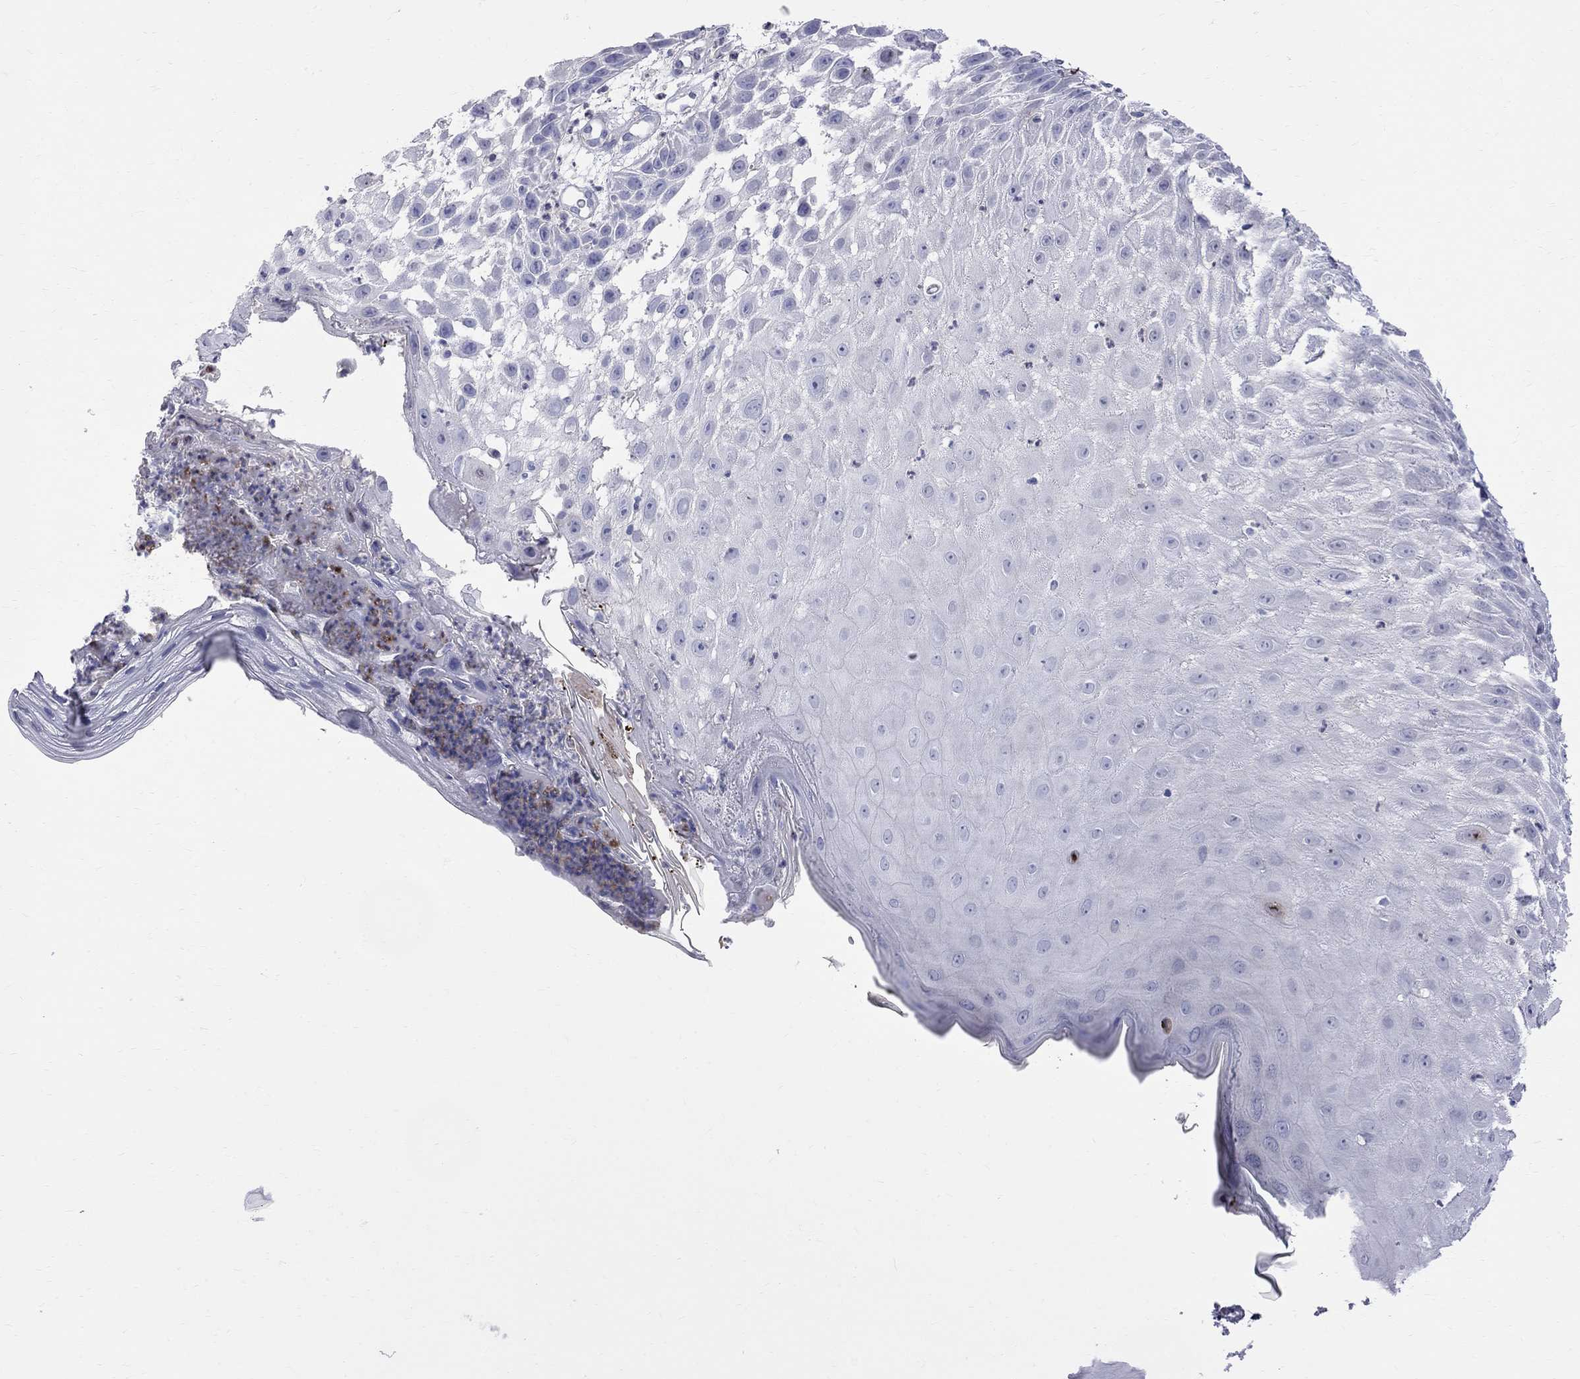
{"staining": {"intensity": "negative", "quantity": "none", "location": "none"}, "tissue": "skin cancer", "cell_type": "Tumor cells", "image_type": "cancer", "snomed": [{"axis": "morphology", "description": "Normal tissue, NOS"}, {"axis": "morphology", "description": "Squamous cell carcinoma, NOS"}, {"axis": "topography", "description": "Skin"}], "caption": "Image shows no significant protein expression in tumor cells of skin cancer. Nuclei are stained in blue.", "gene": "S100A3", "patient": {"sex": "male", "age": 79}}